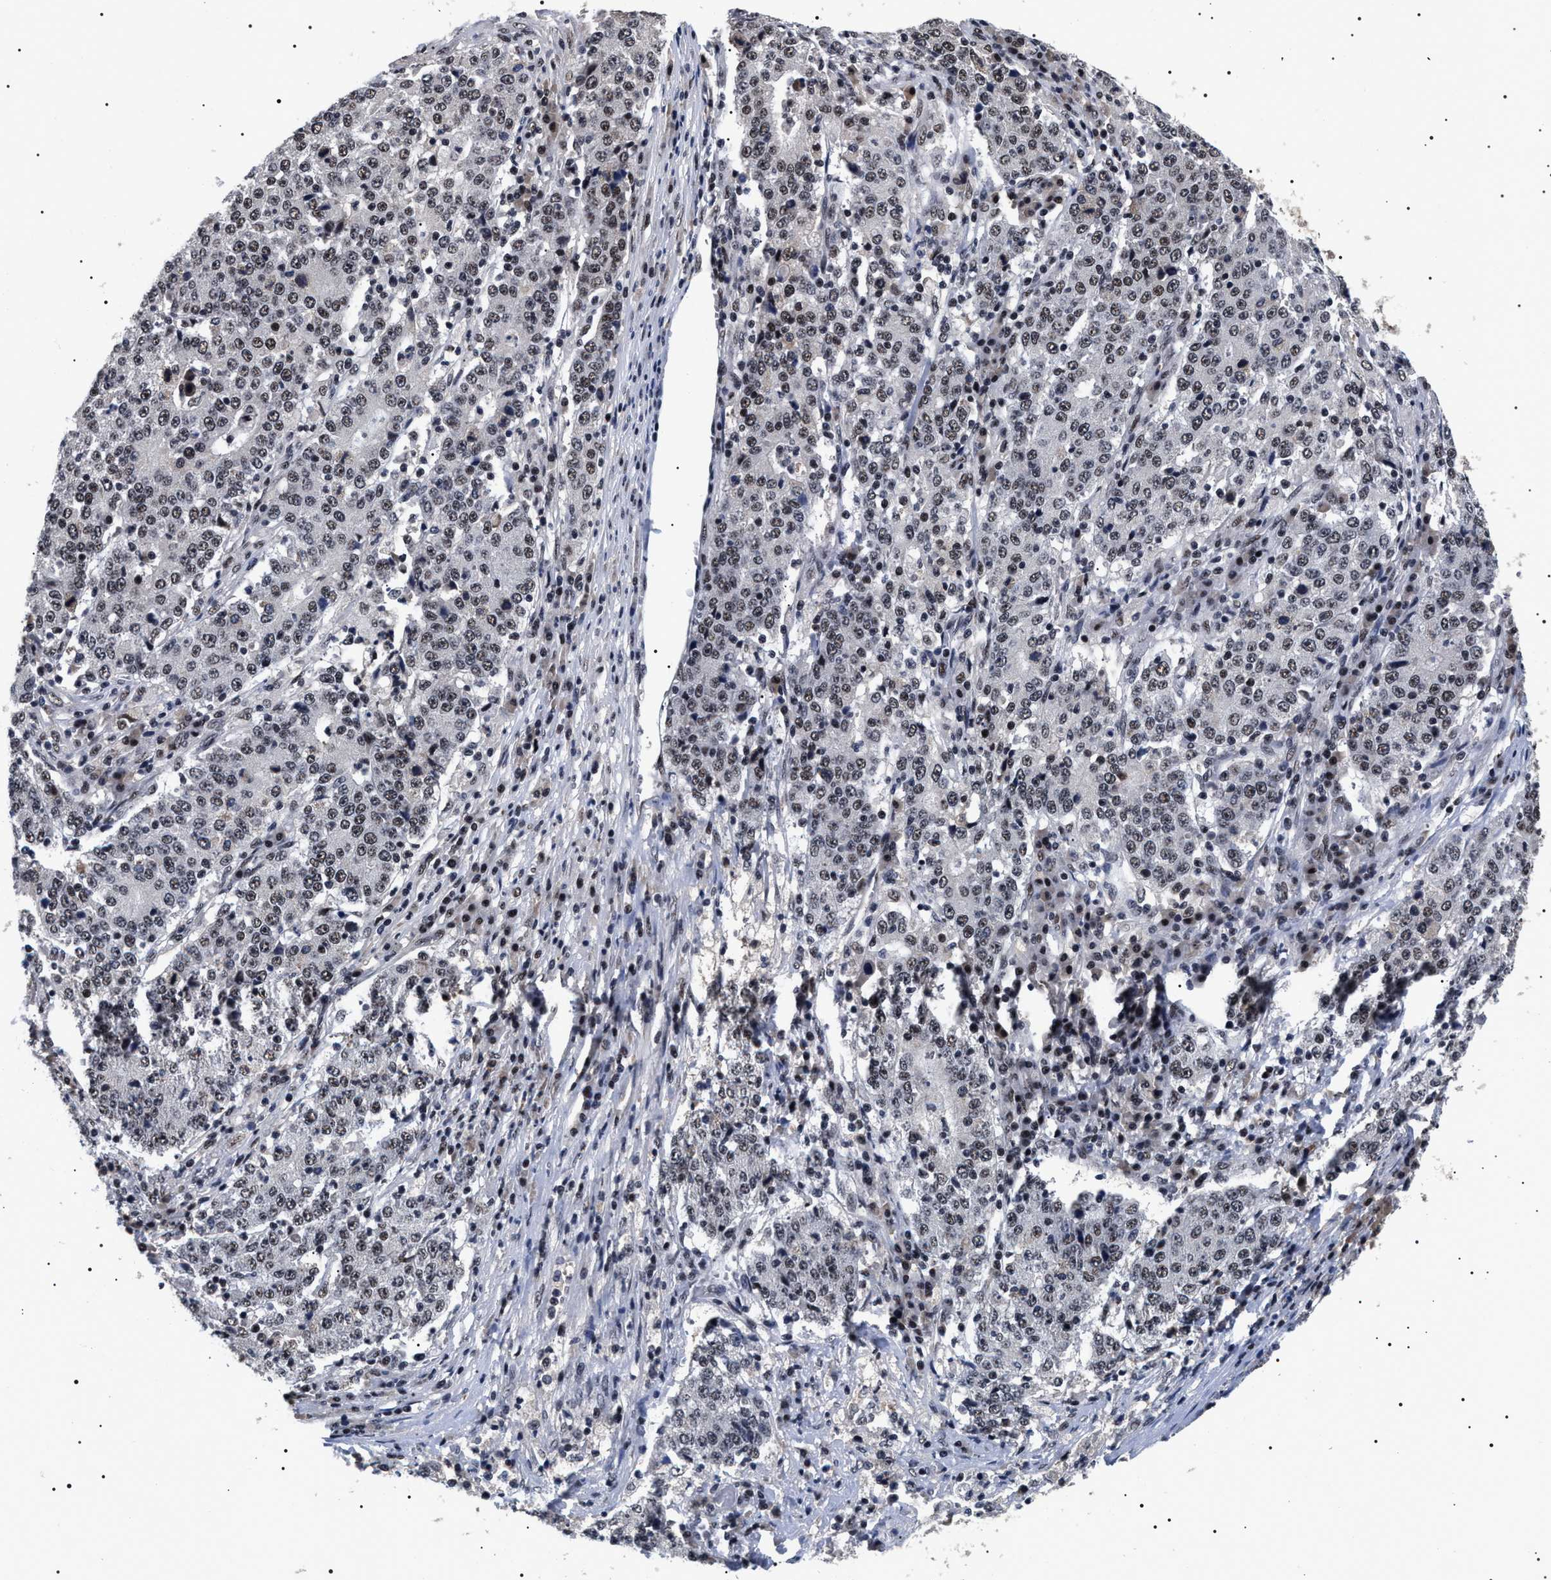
{"staining": {"intensity": "weak", "quantity": ">75%", "location": "nuclear"}, "tissue": "stomach cancer", "cell_type": "Tumor cells", "image_type": "cancer", "snomed": [{"axis": "morphology", "description": "Adenocarcinoma, NOS"}, {"axis": "topography", "description": "Stomach"}], "caption": "This photomicrograph displays immunohistochemistry (IHC) staining of human adenocarcinoma (stomach), with low weak nuclear staining in approximately >75% of tumor cells.", "gene": "CAAP1", "patient": {"sex": "male", "age": 59}}